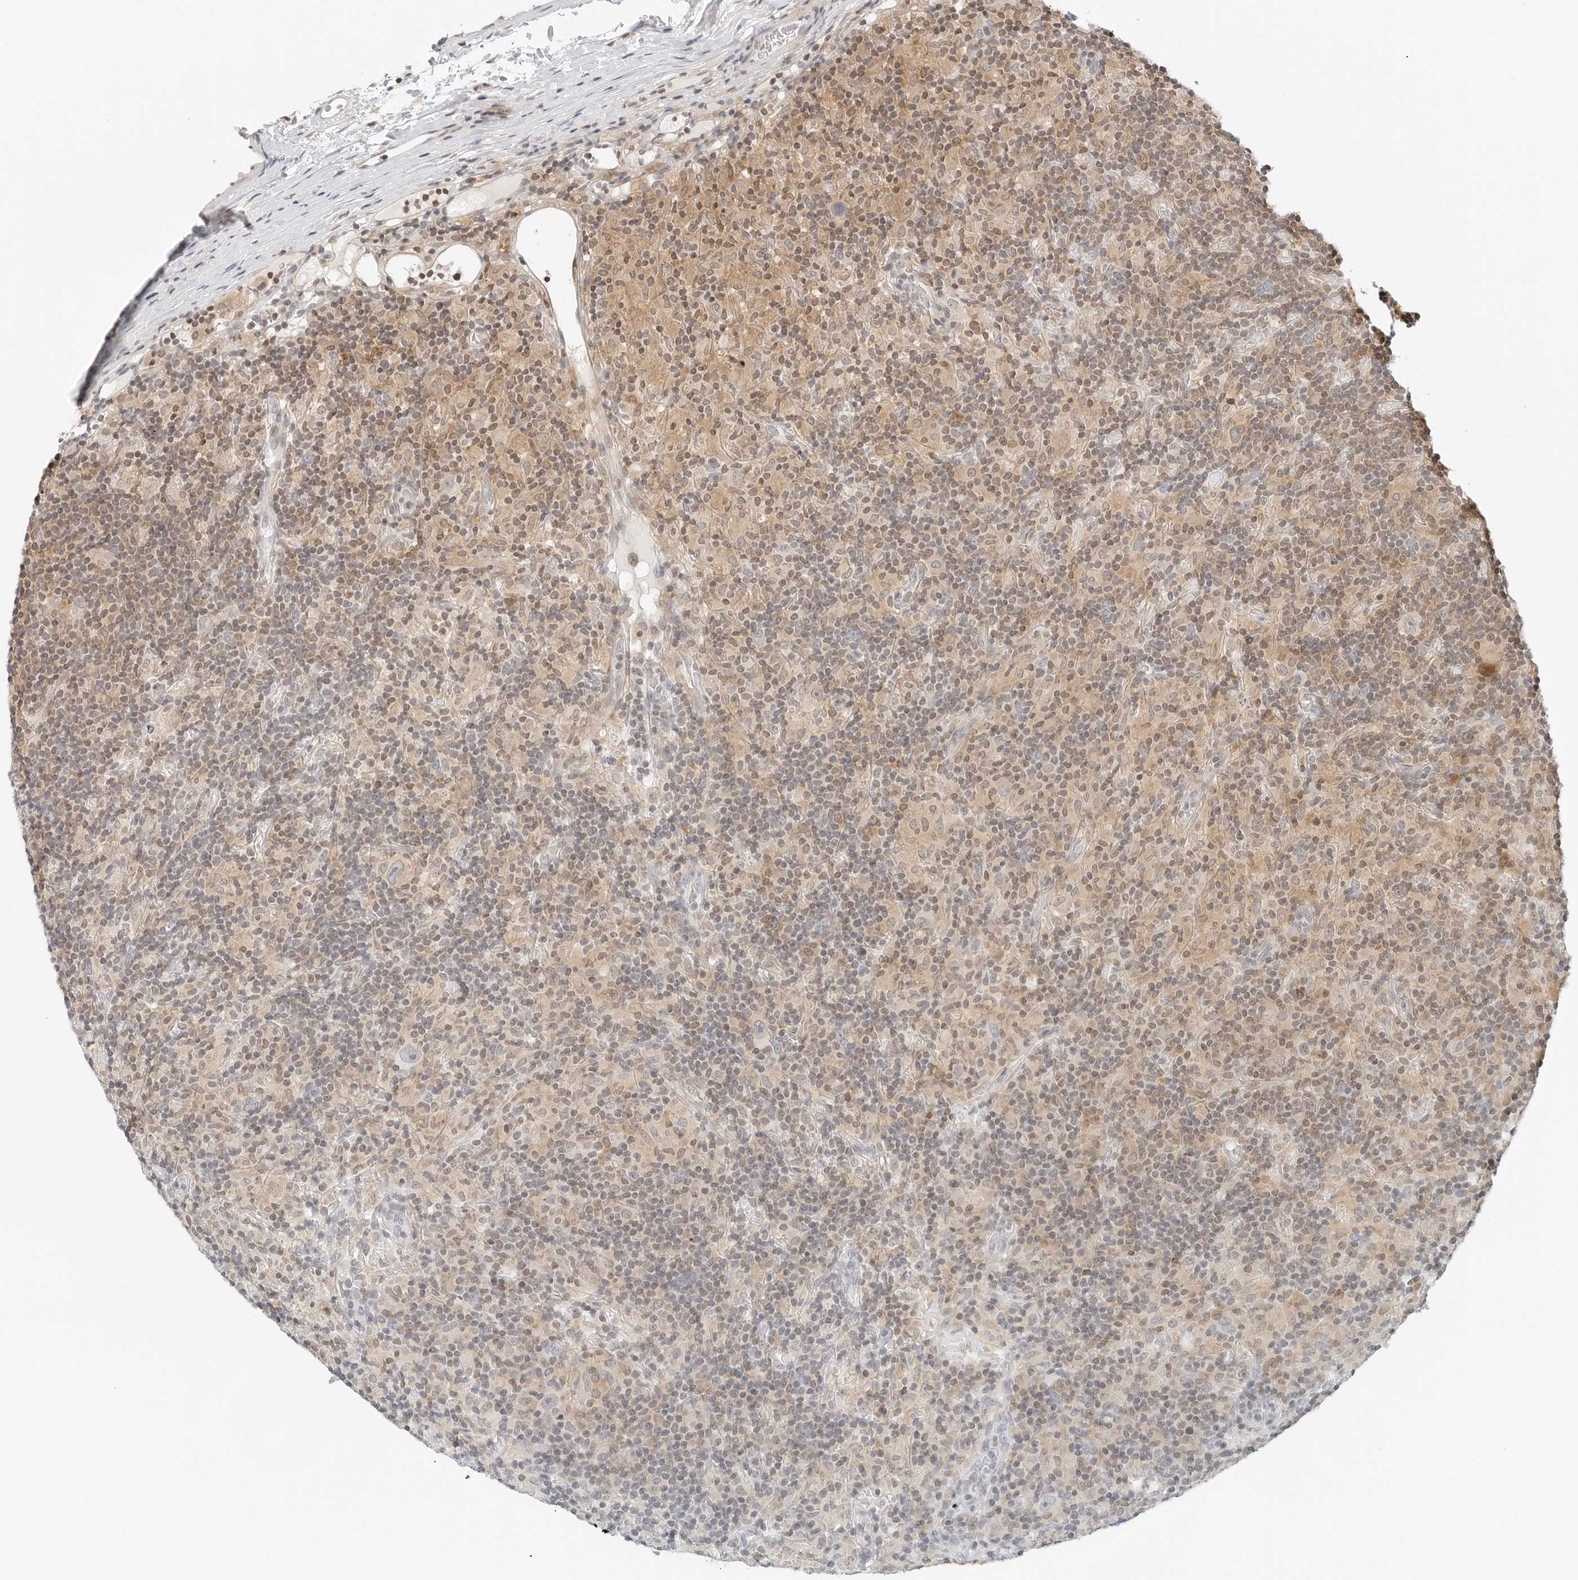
{"staining": {"intensity": "weak", "quantity": "25%-75%", "location": "cytoplasmic/membranous,nuclear"}, "tissue": "lymphoma", "cell_type": "Tumor cells", "image_type": "cancer", "snomed": [{"axis": "morphology", "description": "Hodgkin's disease, NOS"}, {"axis": "topography", "description": "Lymph node"}], "caption": "Protein expression analysis of Hodgkin's disease exhibits weak cytoplasmic/membranous and nuclear expression in approximately 25%-75% of tumor cells.", "gene": "PARP10", "patient": {"sex": "male", "age": 70}}